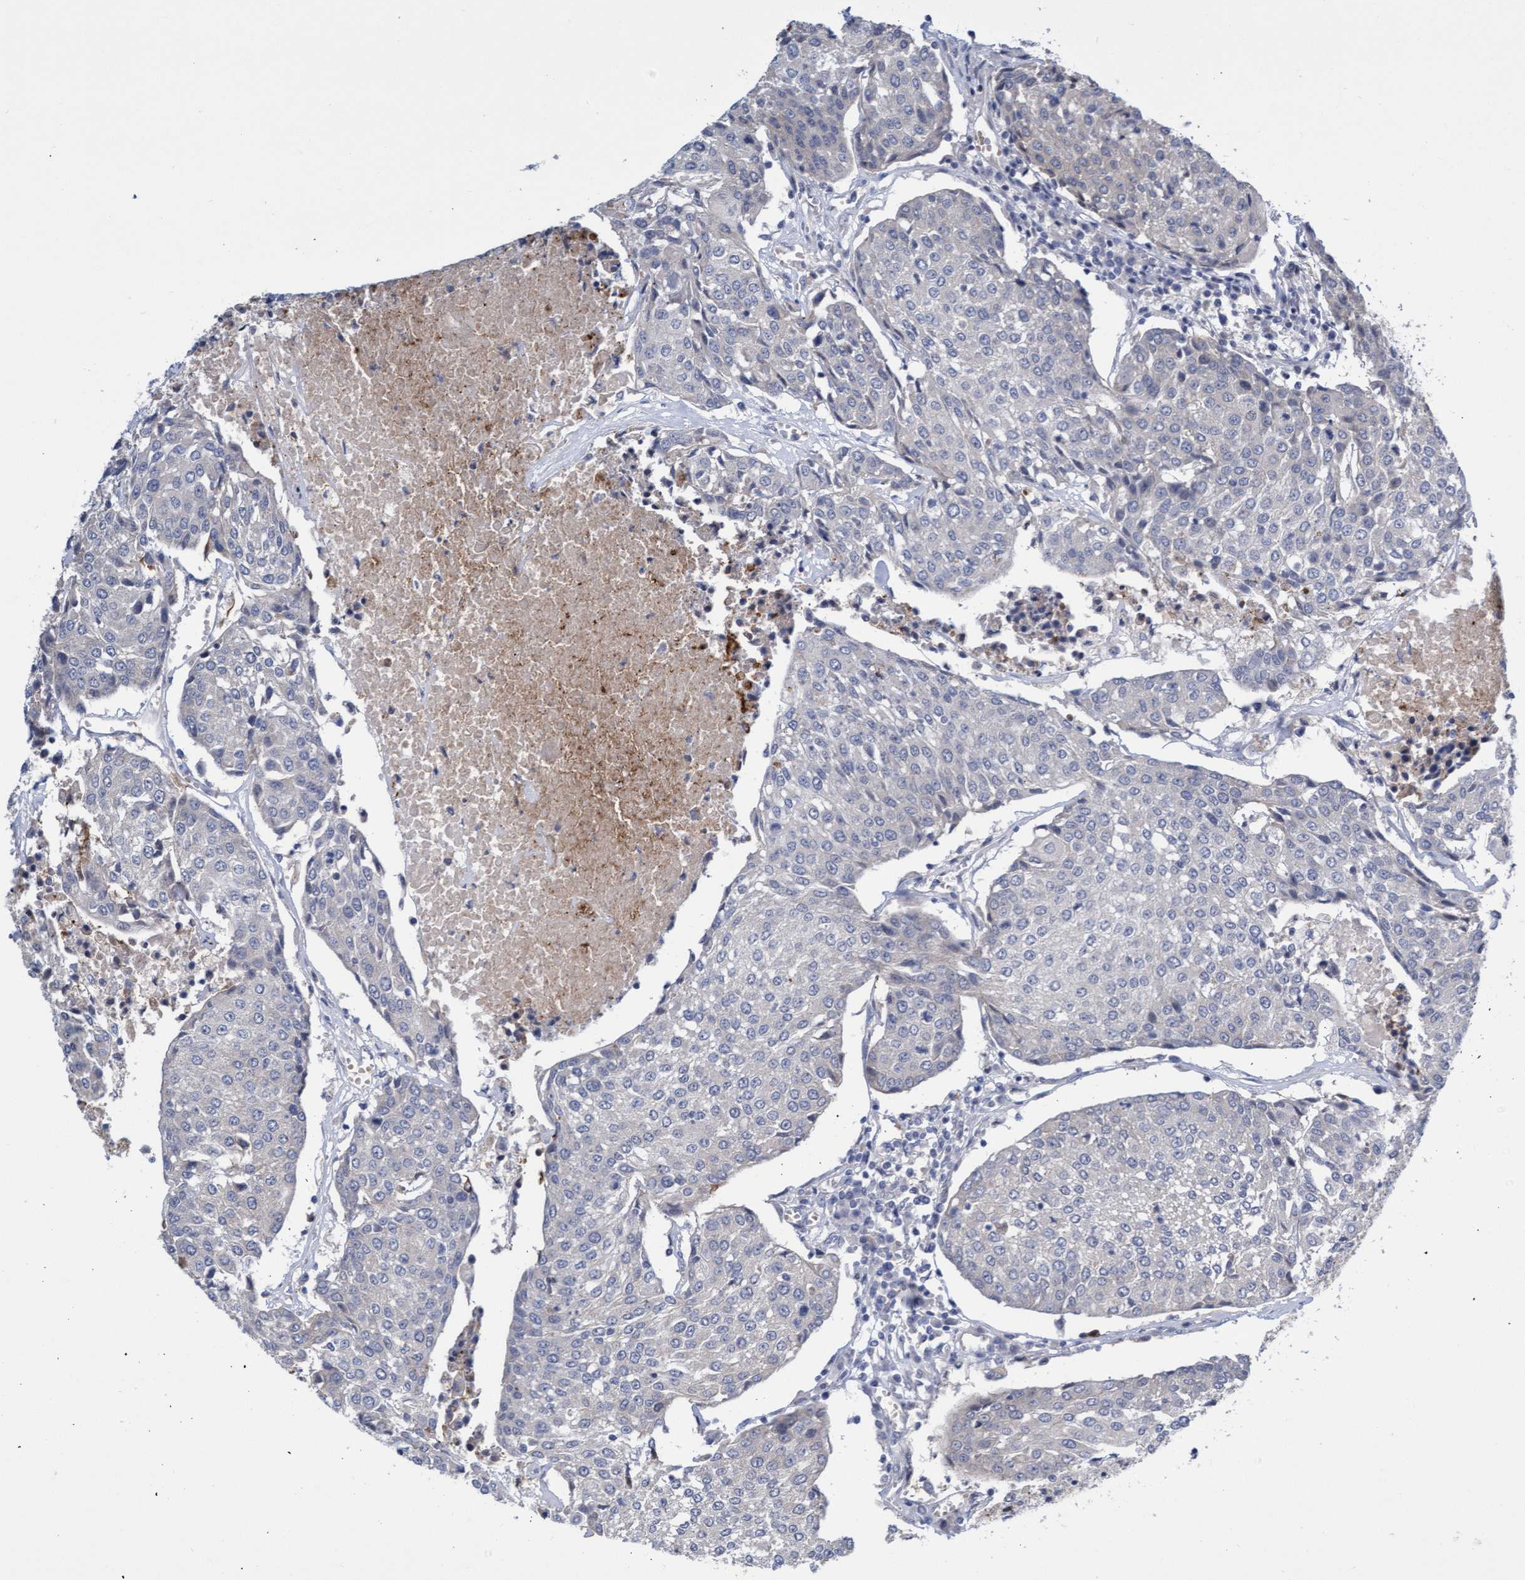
{"staining": {"intensity": "negative", "quantity": "none", "location": "none"}, "tissue": "urothelial cancer", "cell_type": "Tumor cells", "image_type": "cancer", "snomed": [{"axis": "morphology", "description": "Urothelial carcinoma, High grade"}, {"axis": "topography", "description": "Urinary bladder"}], "caption": "This micrograph is of urothelial cancer stained with IHC to label a protein in brown with the nuclei are counter-stained blue. There is no expression in tumor cells.", "gene": "ABCF2", "patient": {"sex": "female", "age": 85}}